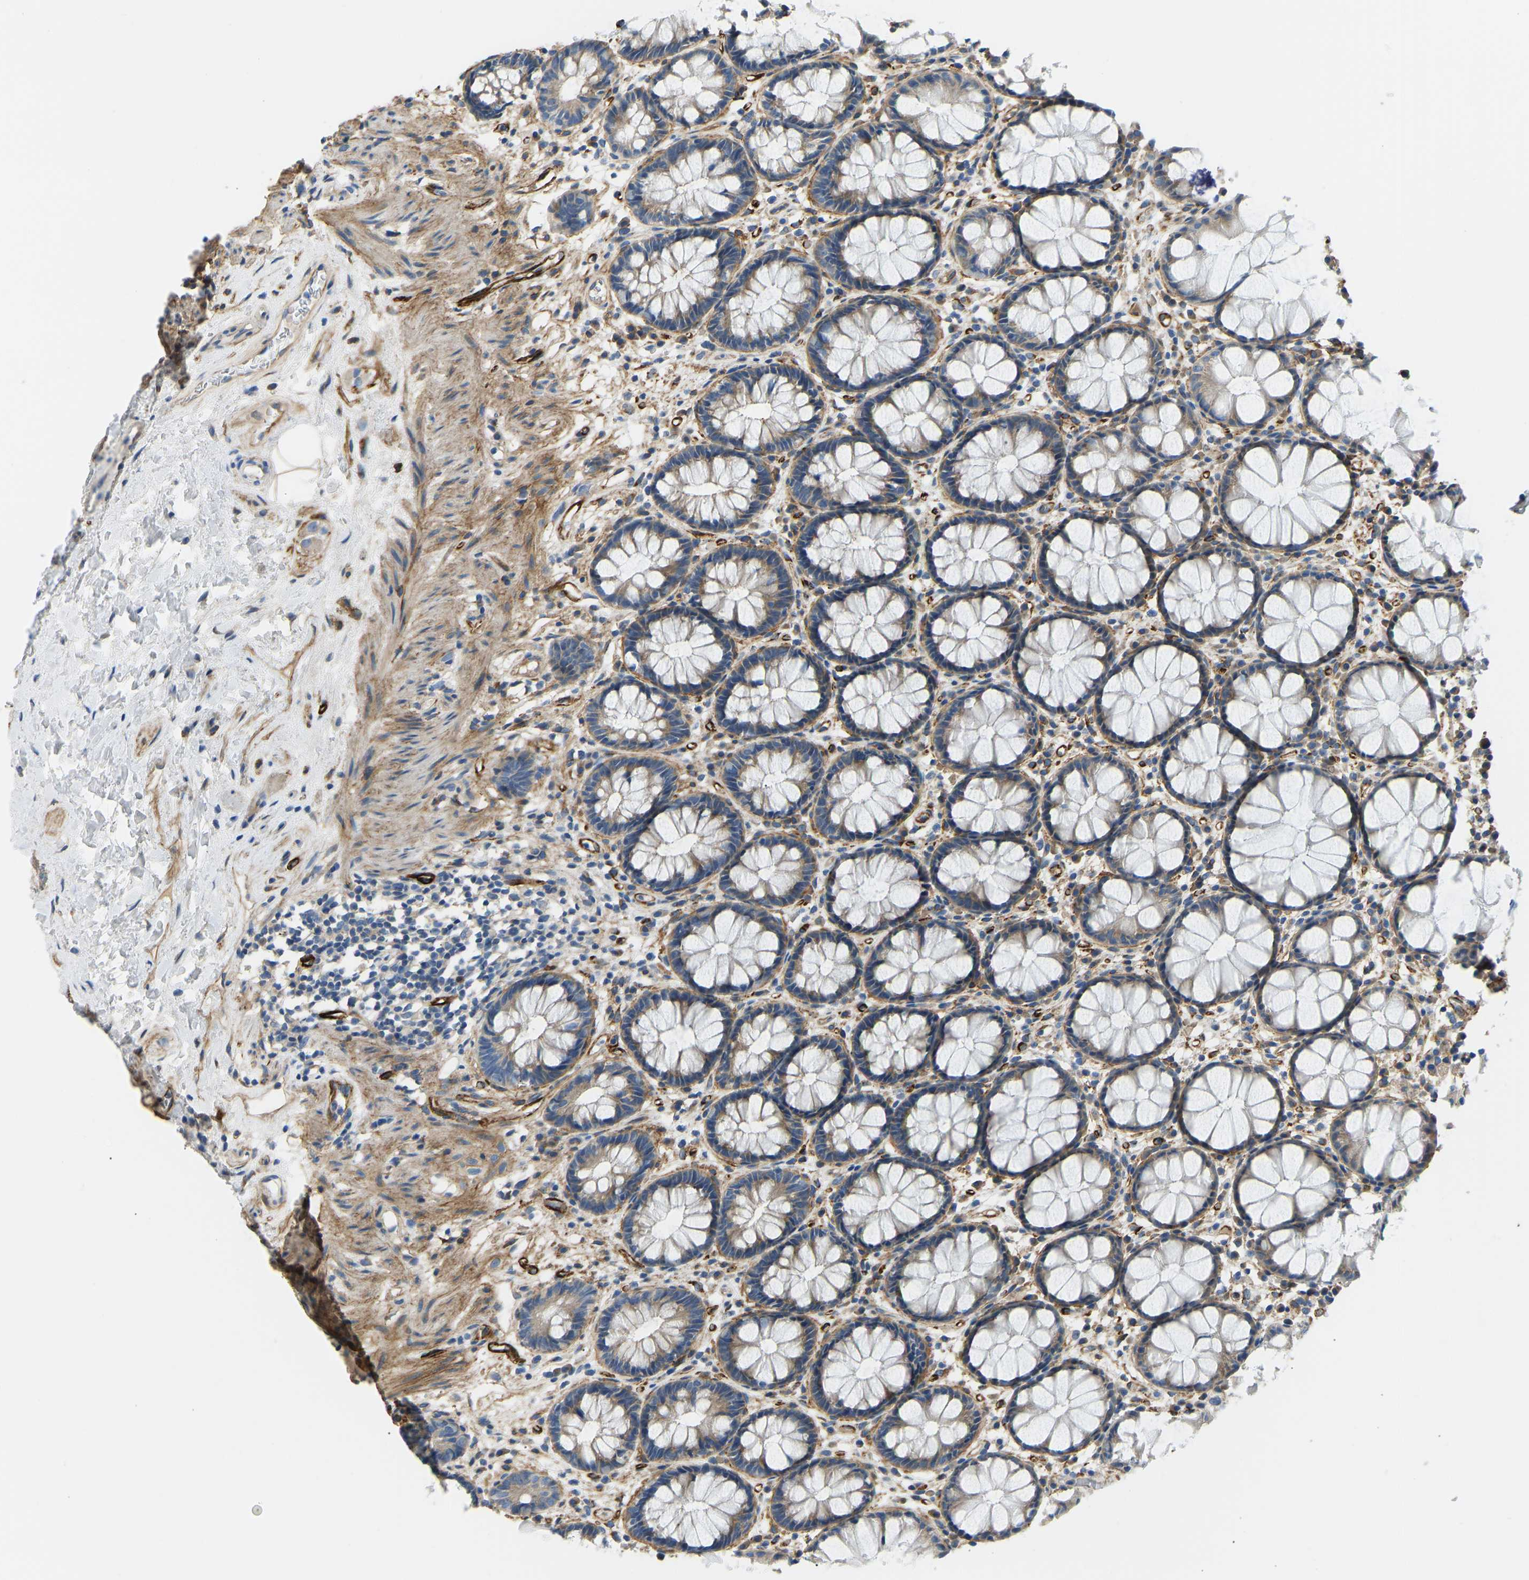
{"staining": {"intensity": "moderate", "quantity": ">75%", "location": "cytoplasmic/membranous"}, "tissue": "rectum", "cell_type": "Glandular cells", "image_type": "normal", "snomed": [{"axis": "morphology", "description": "Normal tissue, NOS"}, {"axis": "topography", "description": "Rectum"}], "caption": "IHC (DAB) staining of benign human rectum shows moderate cytoplasmic/membranous protein expression in about >75% of glandular cells.", "gene": "COL15A1", "patient": {"sex": "male", "age": 64}}